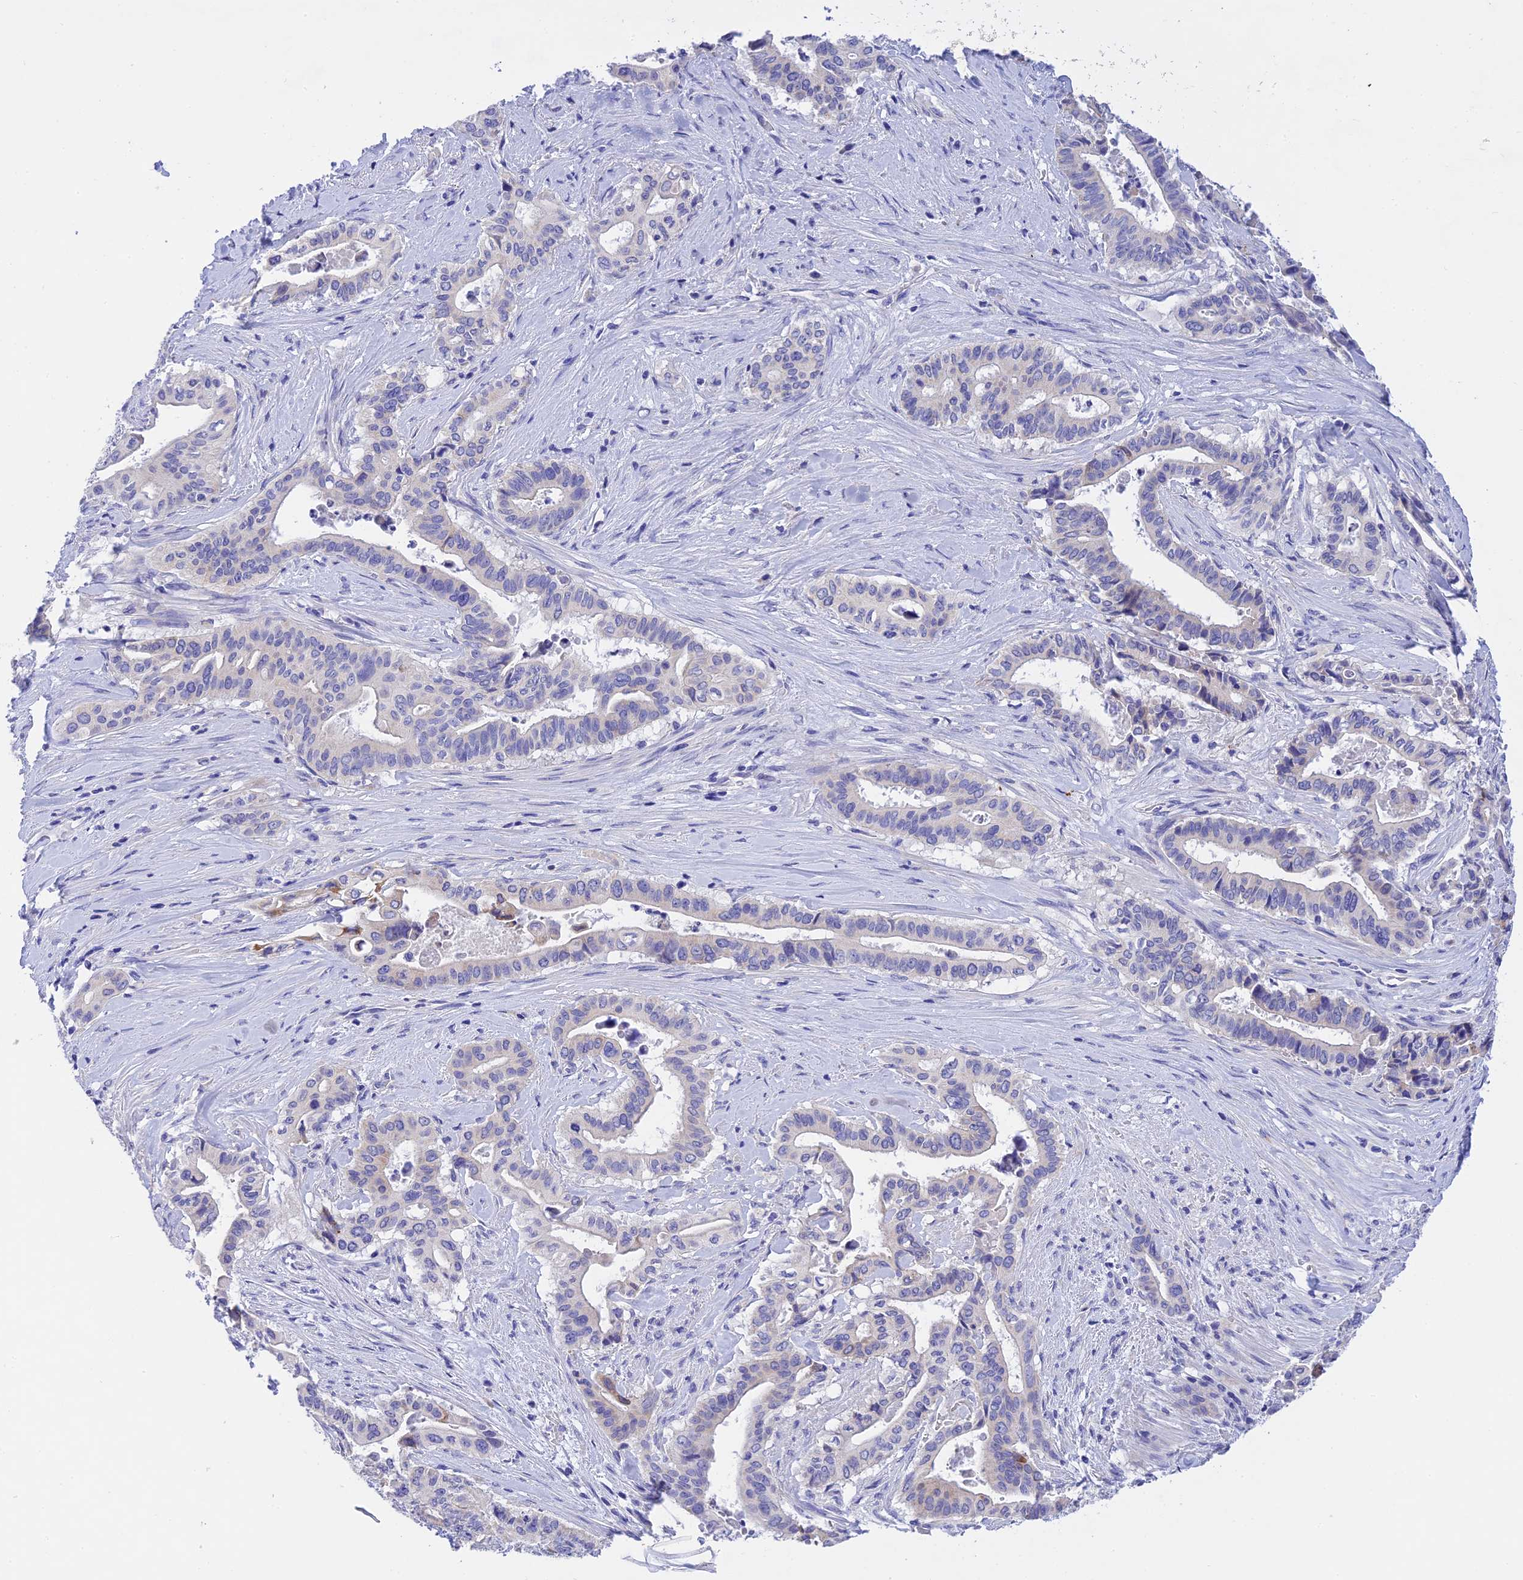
{"staining": {"intensity": "negative", "quantity": "none", "location": "none"}, "tissue": "pancreatic cancer", "cell_type": "Tumor cells", "image_type": "cancer", "snomed": [{"axis": "morphology", "description": "Adenocarcinoma, NOS"}, {"axis": "topography", "description": "Pancreas"}], "caption": "The micrograph demonstrates no significant positivity in tumor cells of pancreatic adenocarcinoma.", "gene": "MS4A5", "patient": {"sex": "female", "age": 77}}